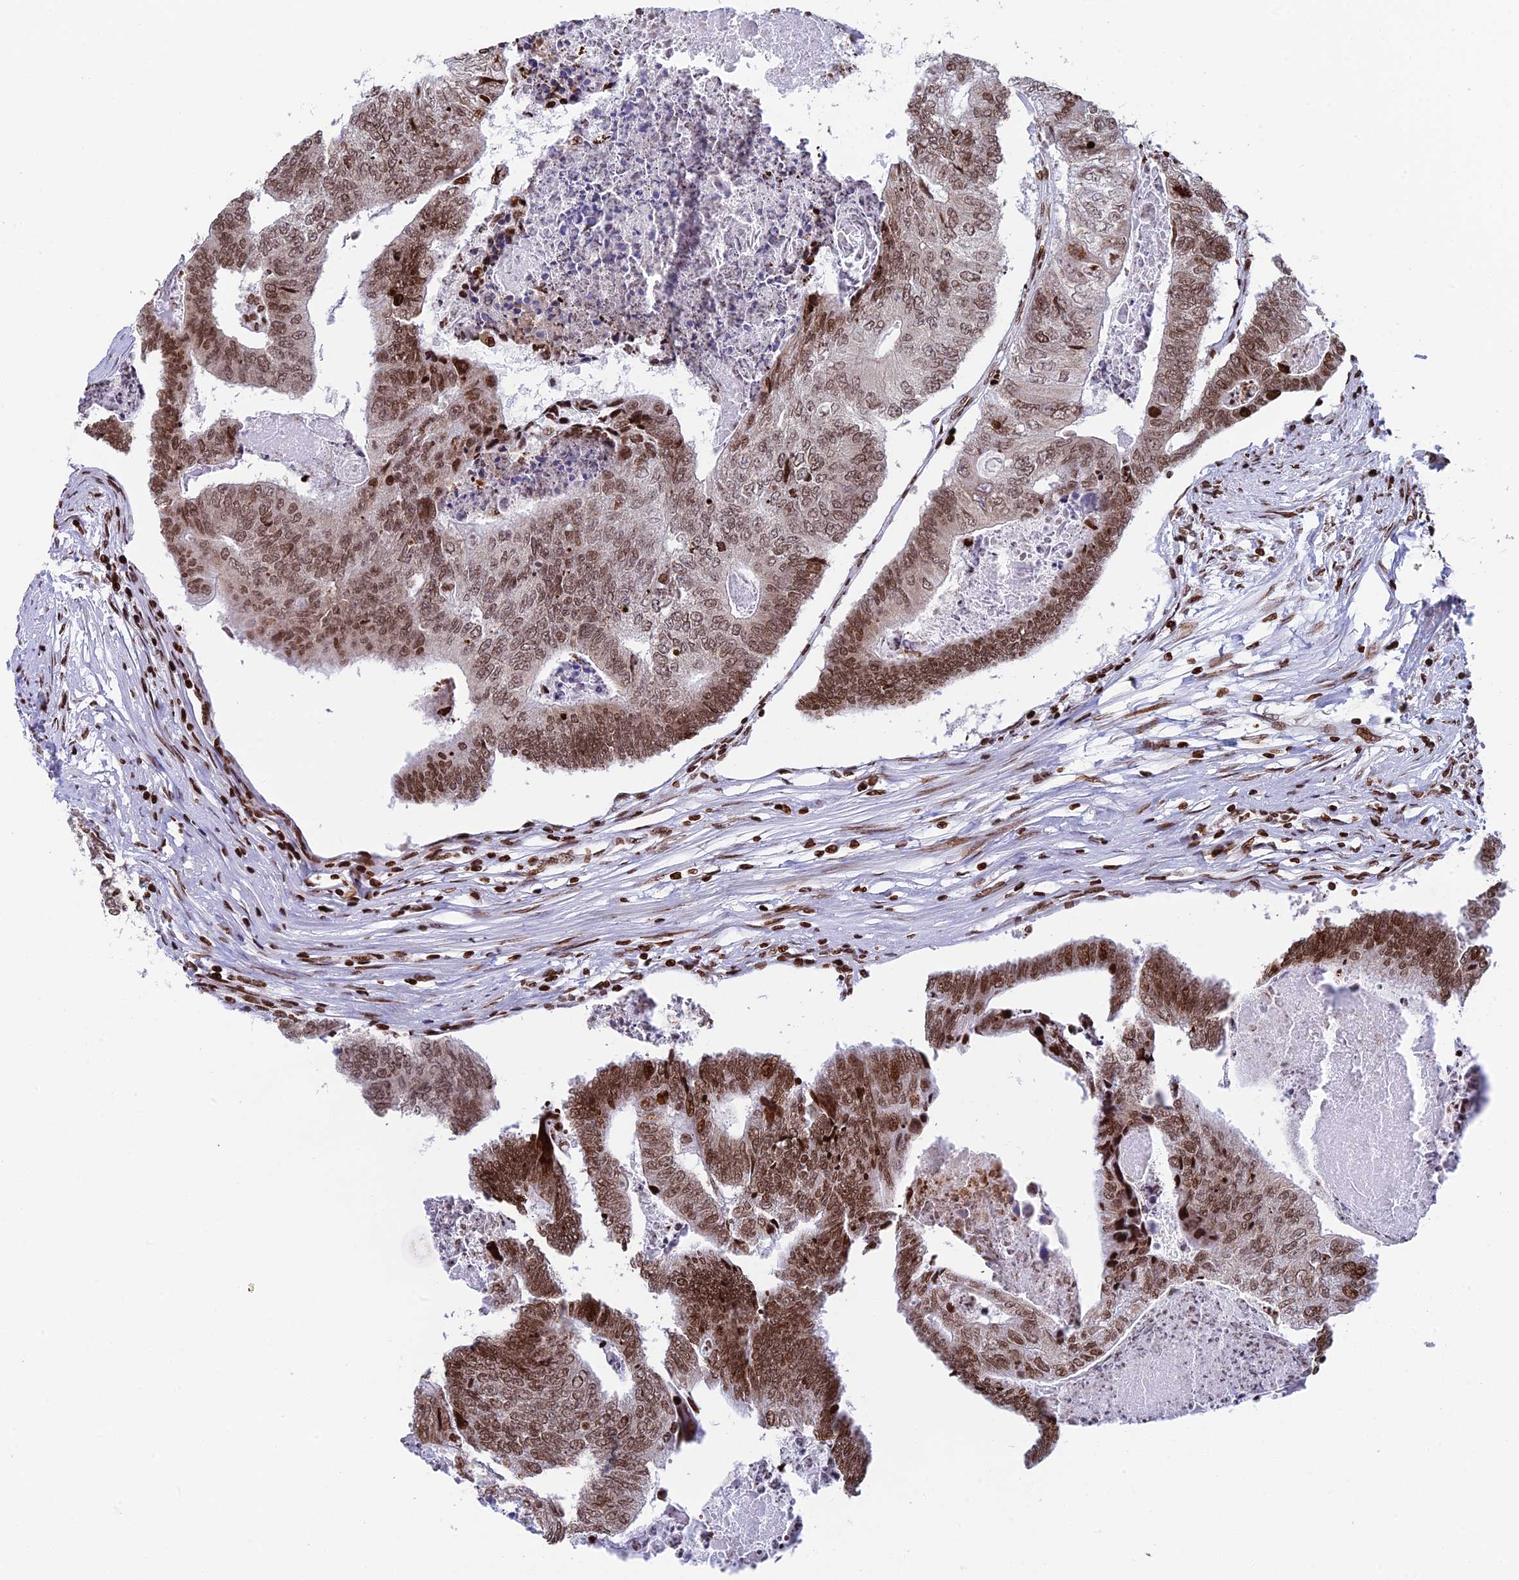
{"staining": {"intensity": "moderate", "quantity": ">75%", "location": "nuclear"}, "tissue": "colorectal cancer", "cell_type": "Tumor cells", "image_type": "cancer", "snomed": [{"axis": "morphology", "description": "Adenocarcinoma, NOS"}, {"axis": "topography", "description": "Colon"}], "caption": "Moderate nuclear expression is identified in about >75% of tumor cells in colorectal adenocarcinoma.", "gene": "RPAP1", "patient": {"sex": "female", "age": 67}}